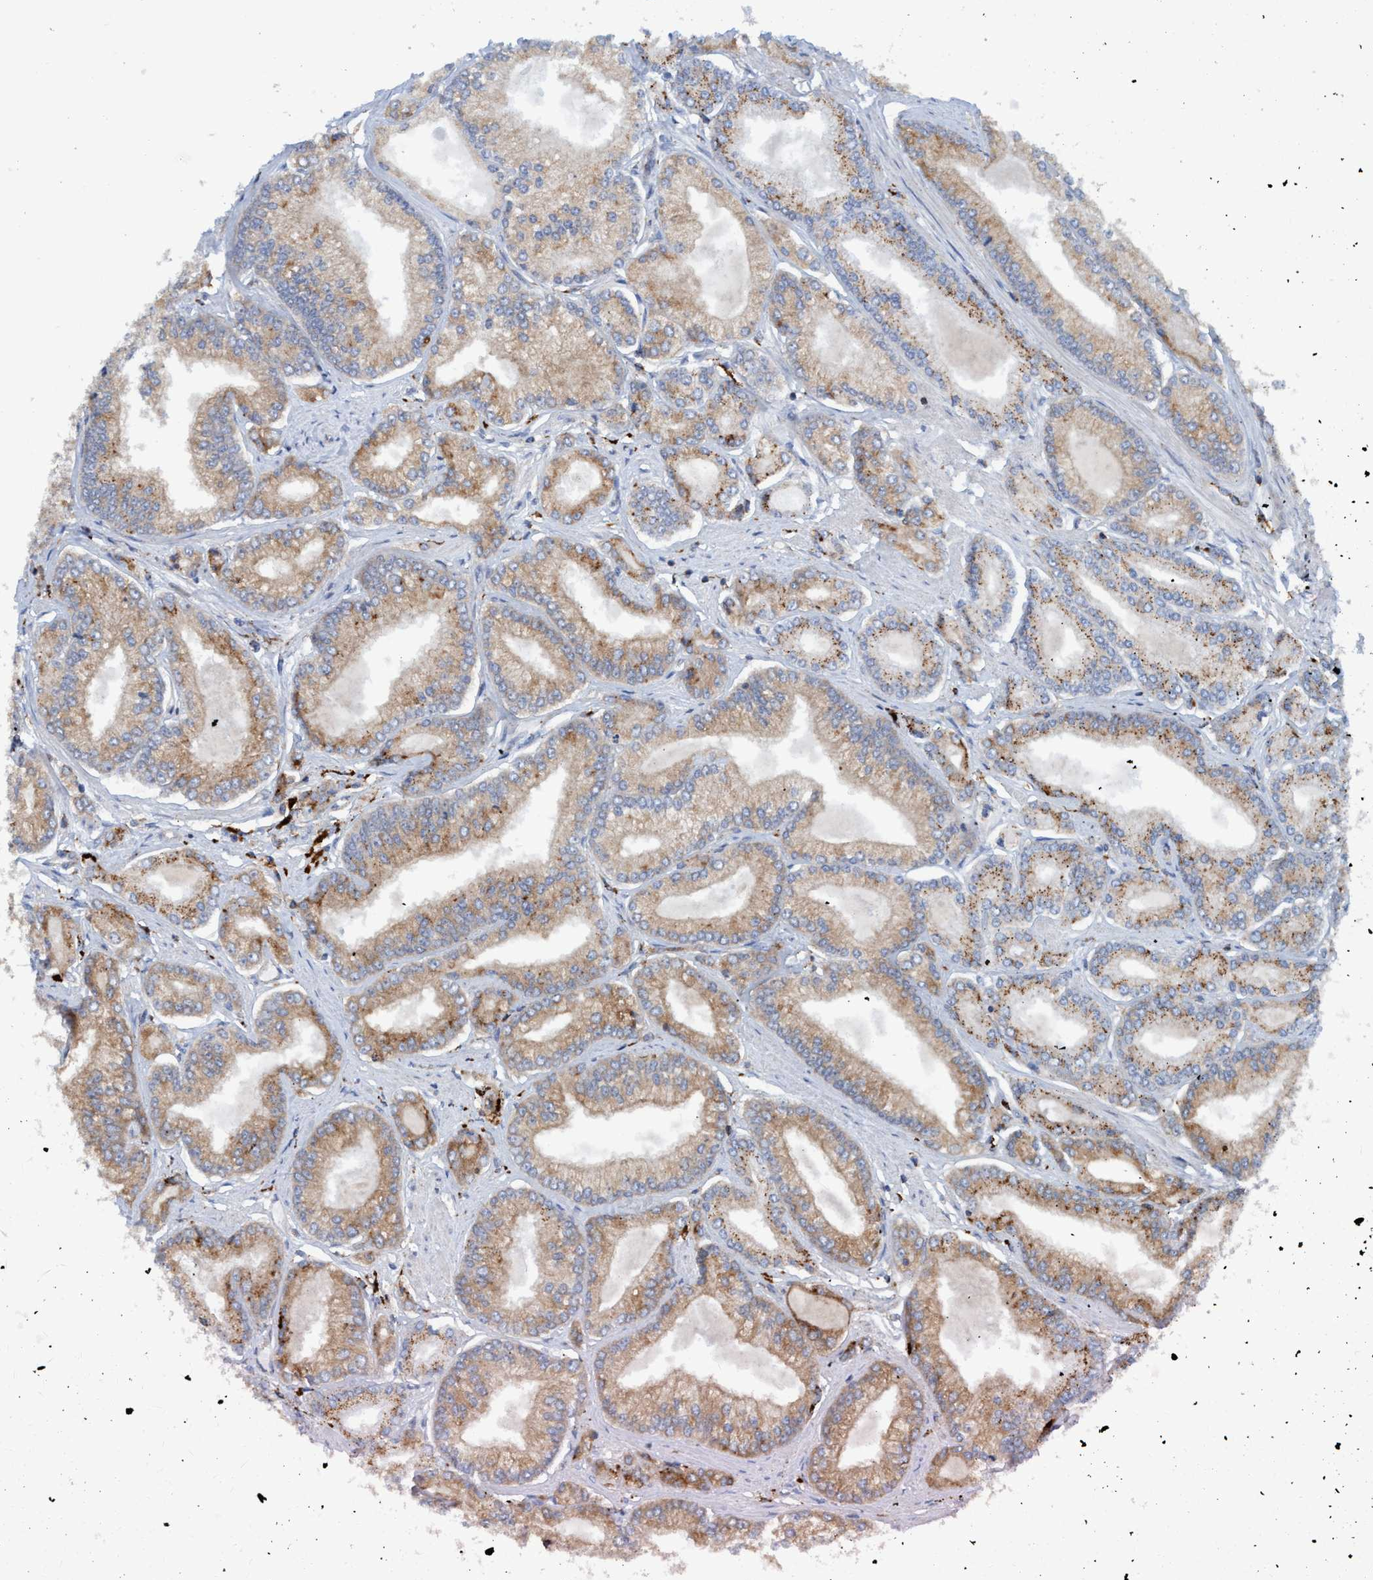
{"staining": {"intensity": "moderate", "quantity": ">75%", "location": "cytoplasmic/membranous"}, "tissue": "prostate cancer", "cell_type": "Tumor cells", "image_type": "cancer", "snomed": [{"axis": "morphology", "description": "Adenocarcinoma, Low grade"}, {"axis": "topography", "description": "Prostate"}], "caption": "Prostate cancer (adenocarcinoma (low-grade)) tissue shows moderate cytoplasmic/membranous expression in about >75% of tumor cells Ihc stains the protein of interest in brown and the nuclei are stained blue.", "gene": "TRIM65", "patient": {"sex": "male", "age": 52}}